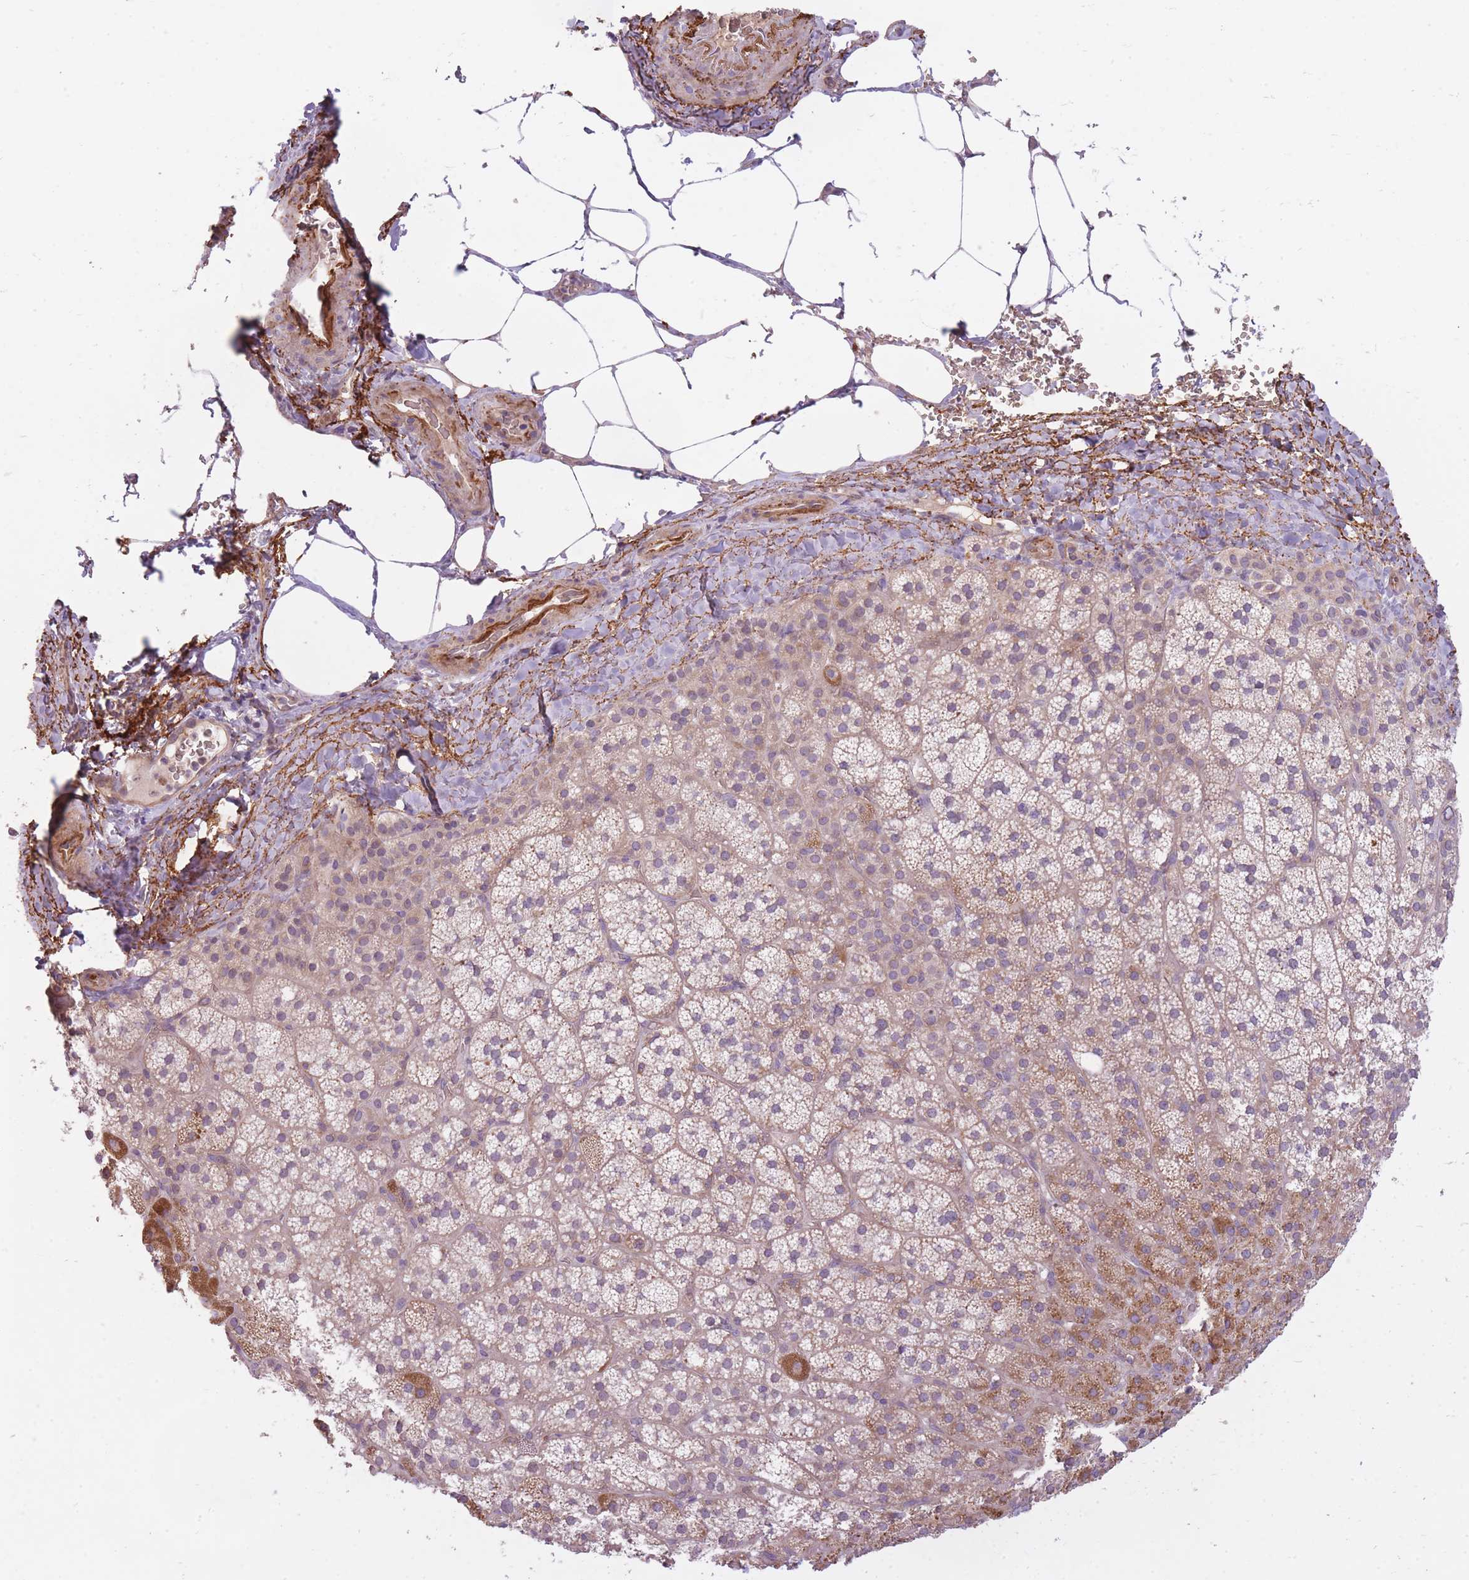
{"staining": {"intensity": "moderate", "quantity": "25%-75%", "location": "cytoplasmic/membranous"}, "tissue": "adrenal gland", "cell_type": "Glandular cells", "image_type": "normal", "snomed": [{"axis": "morphology", "description": "Normal tissue, NOS"}, {"axis": "topography", "description": "Adrenal gland"}], "caption": "Brown immunohistochemical staining in benign adrenal gland demonstrates moderate cytoplasmic/membranous positivity in approximately 25%-75% of glandular cells. (DAB = brown stain, brightfield microscopy at high magnification).", "gene": "REV1", "patient": {"sex": "female", "age": 58}}